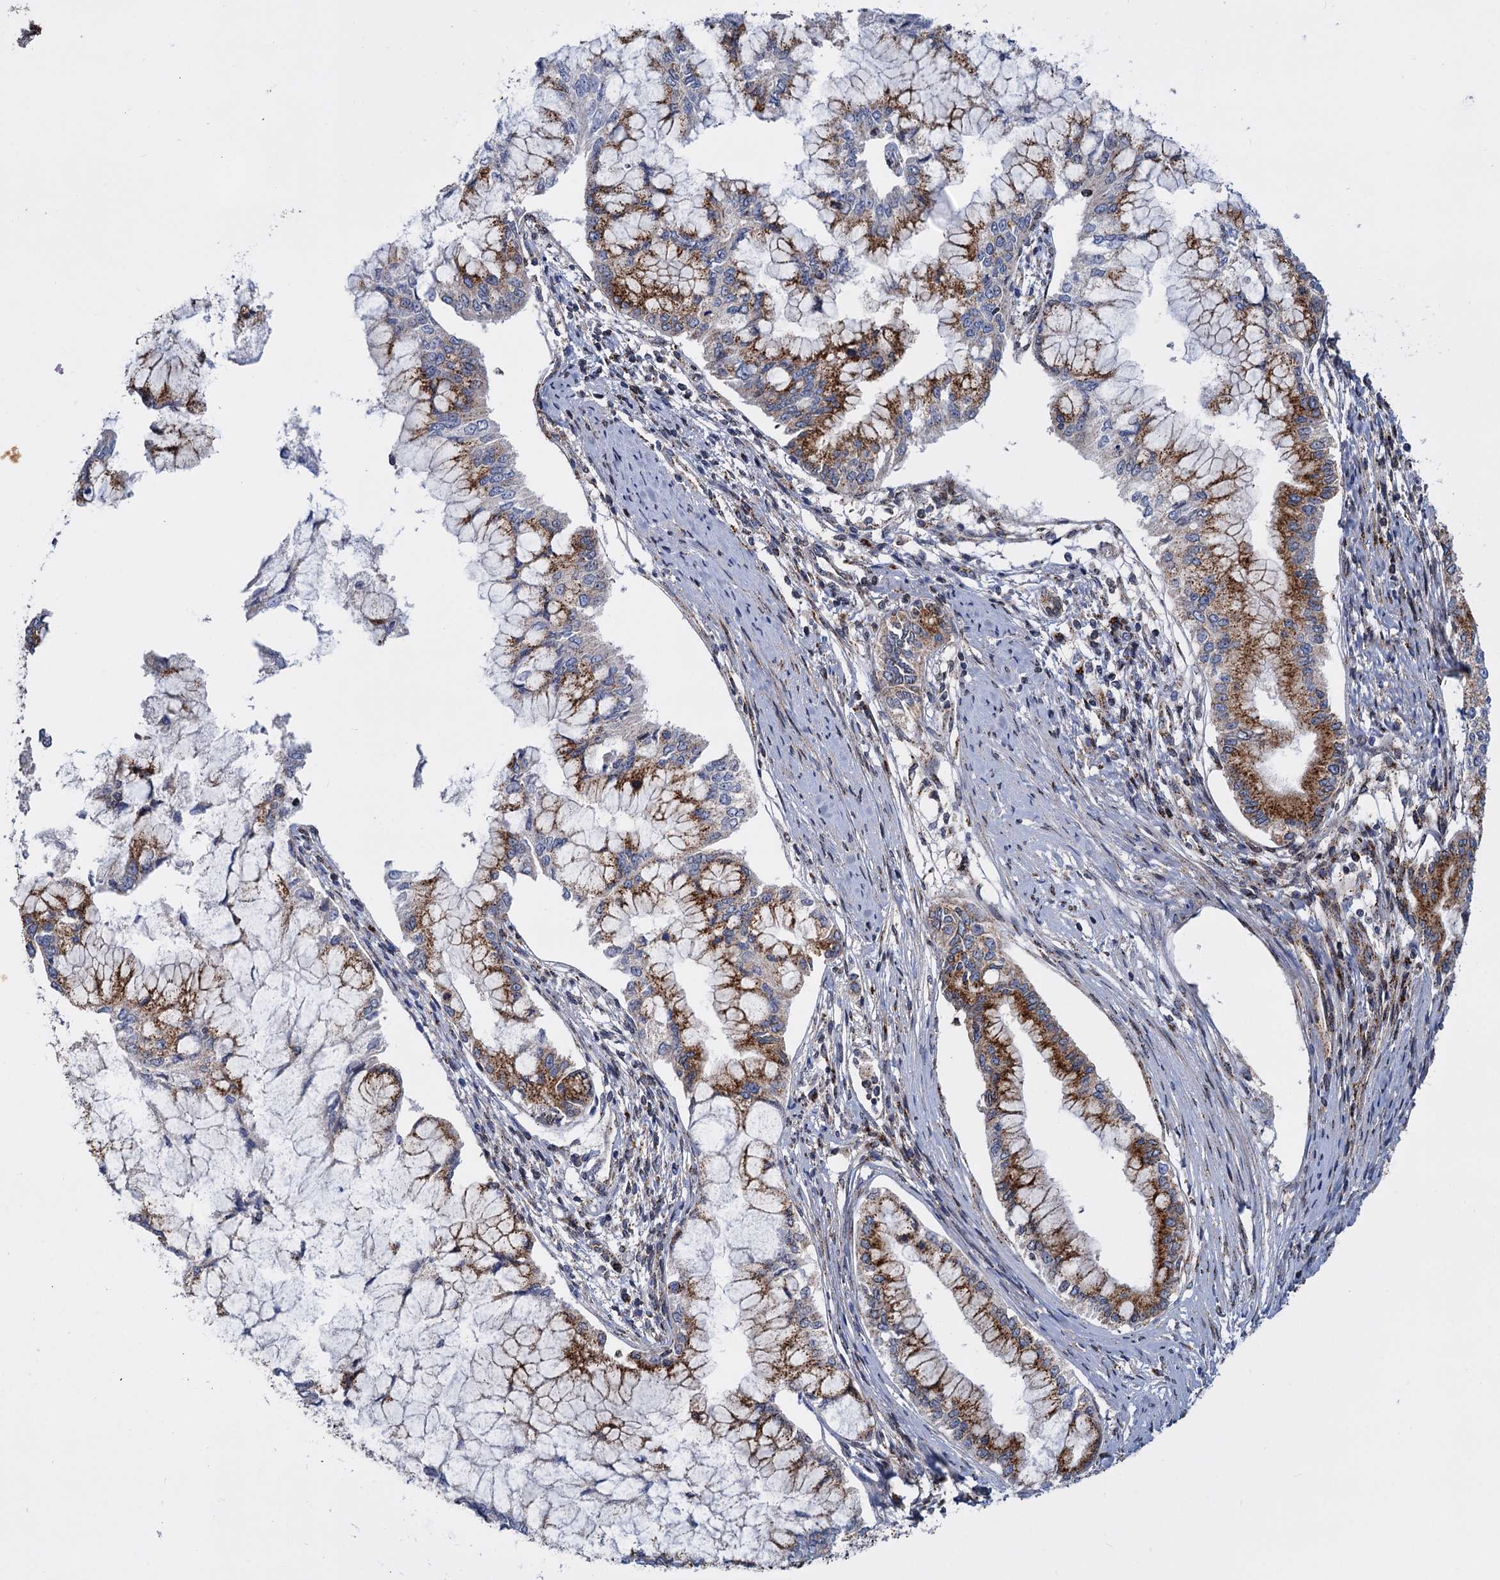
{"staining": {"intensity": "strong", "quantity": ">75%", "location": "cytoplasmic/membranous"}, "tissue": "pancreatic cancer", "cell_type": "Tumor cells", "image_type": "cancer", "snomed": [{"axis": "morphology", "description": "Adenocarcinoma, NOS"}, {"axis": "topography", "description": "Pancreas"}], "caption": "Strong cytoplasmic/membranous staining for a protein is present in approximately >75% of tumor cells of pancreatic adenocarcinoma using IHC.", "gene": "SUPT20H", "patient": {"sex": "male", "age": 46}}